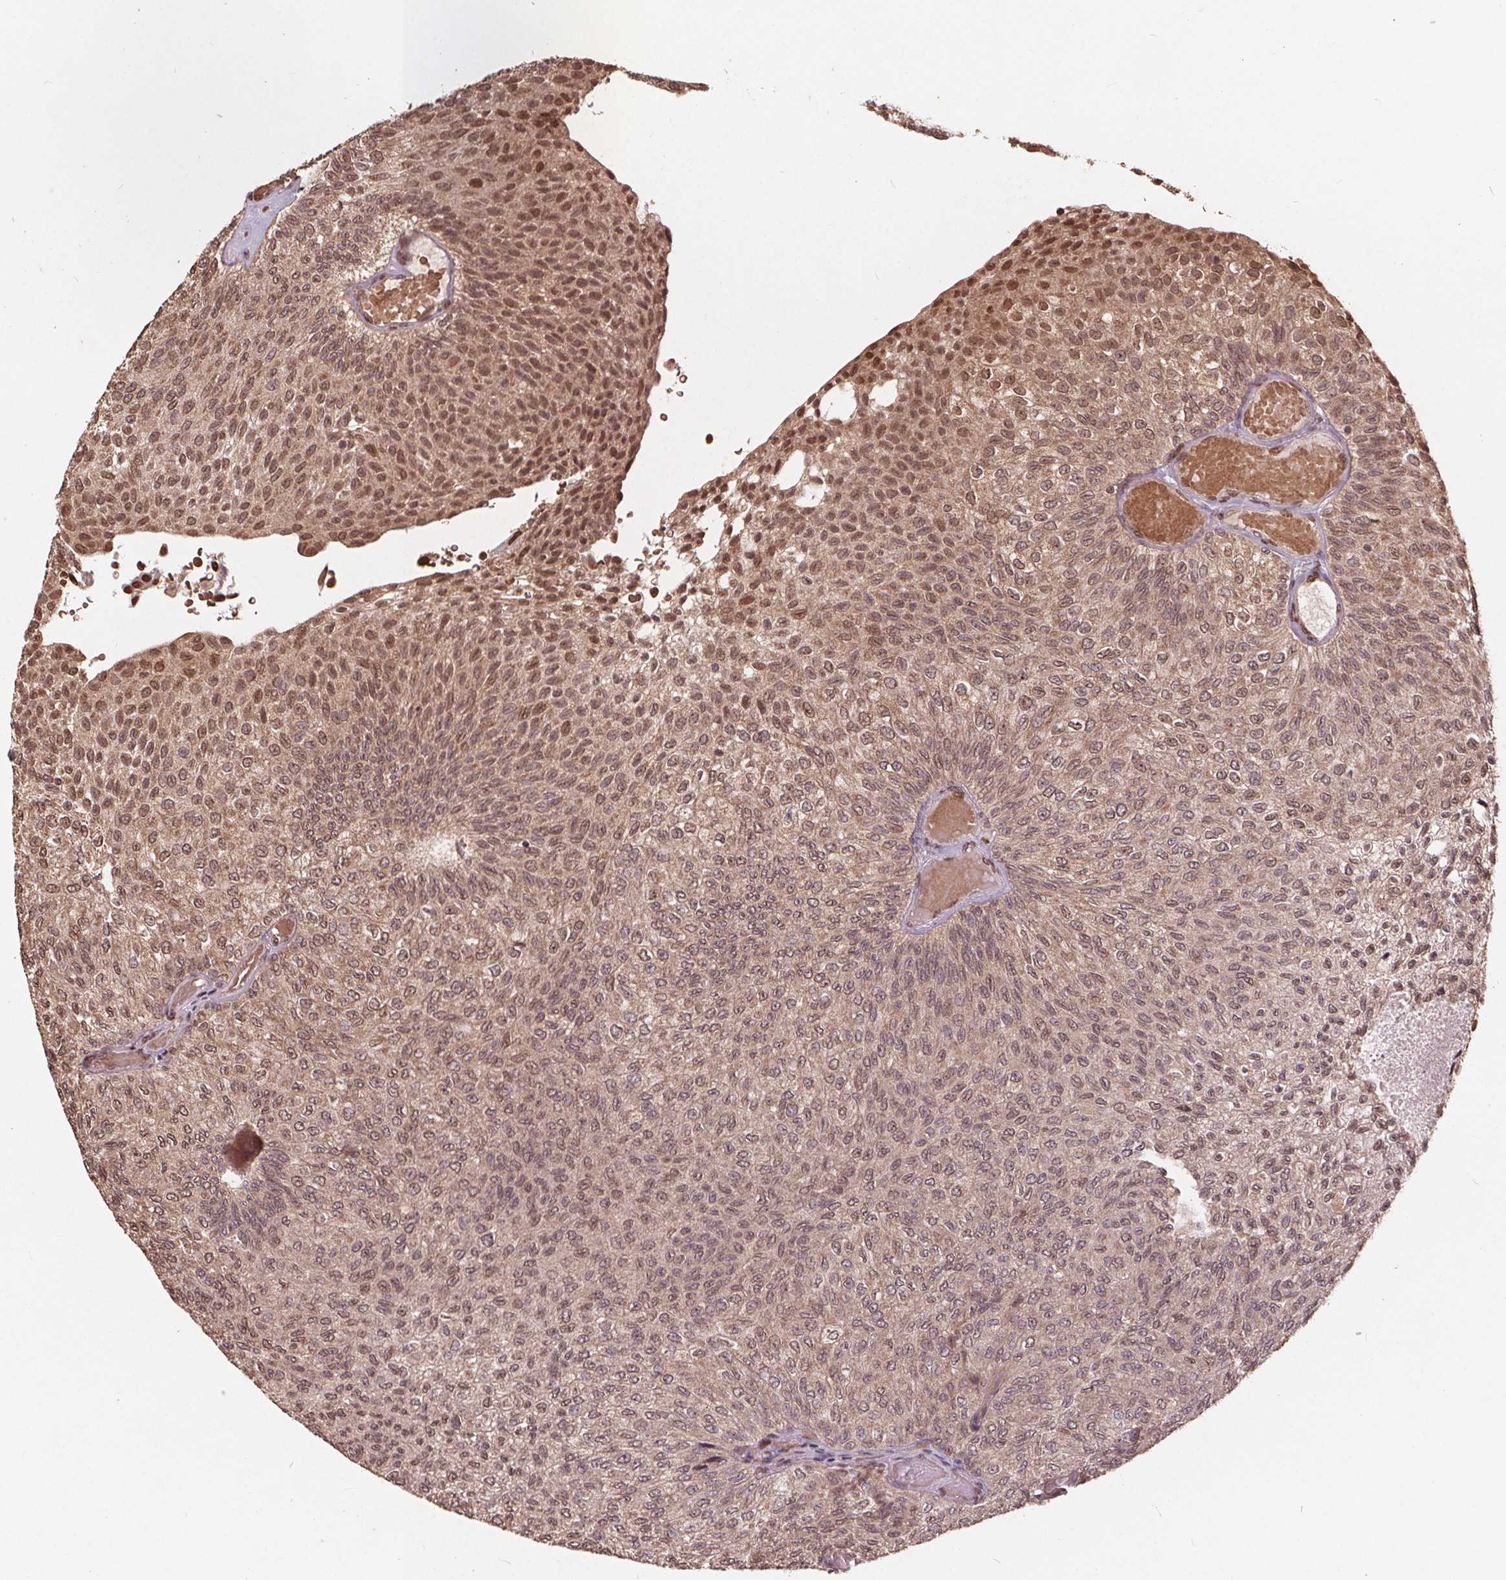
{"staining": {"intensity": "moderate", "quantity": ">75%", "location": "nuclear"}, "tissue": "urothelial cancer", "cell_type": "Tumor cells", "image_type": "cancer", "snomed": [{"axis": "morphology", "description": "Urothelial carcinoma, Low grade"}, {"axis": "topography", "description": "Urinary bladder"}], "caption": "Brown immunohistochemical staining in human low-grade urothelial carcinoma exhibits moderate nuclear positivity in about >75% of tumor cells.", "gene": "HIF1AN", "patient": {"sex": "male", "age": 78}}